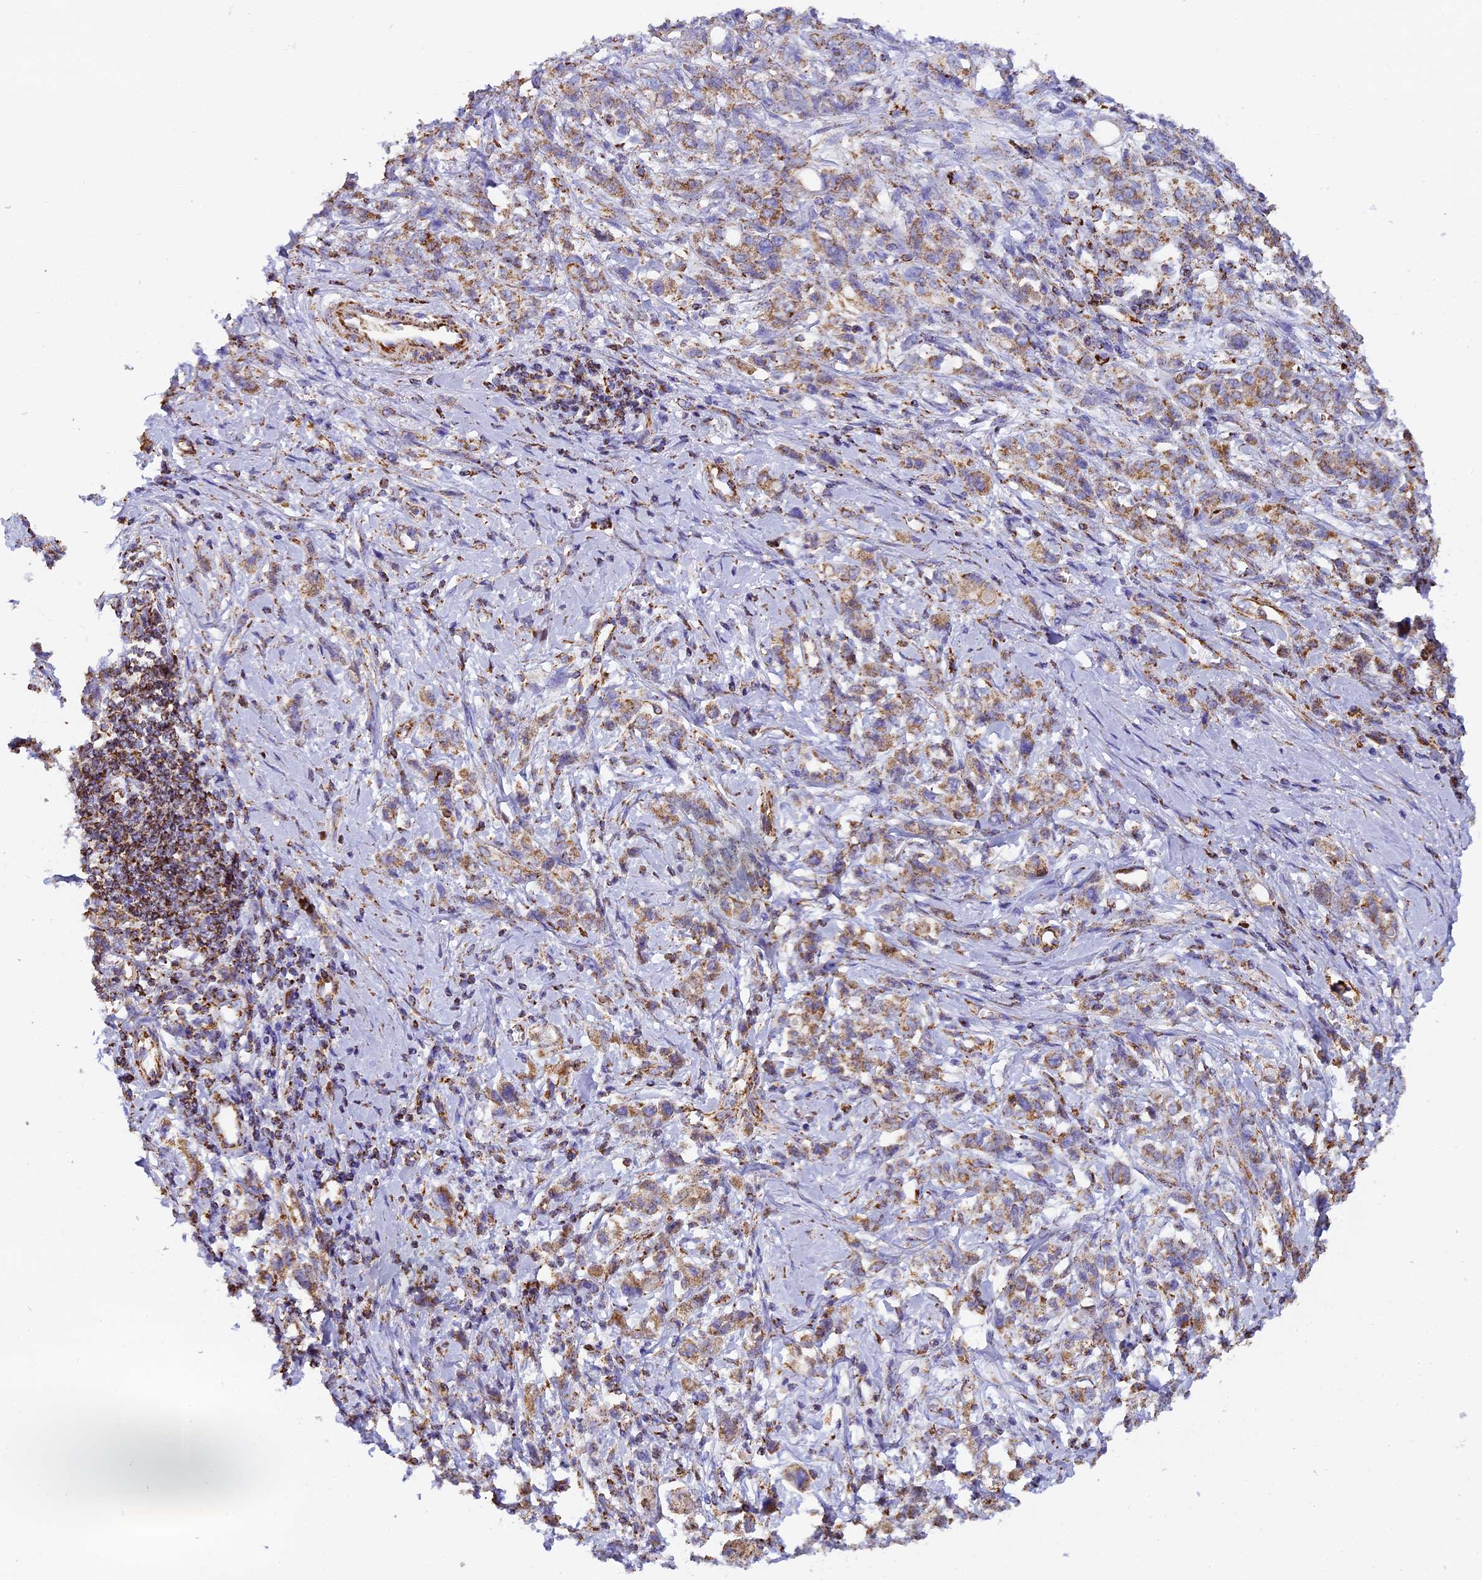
{"staining": {"intensity": "weak", "quantity": ">75%", "location": "cytoplasmic/membranous"}, "tissue": "stomach cancer", "cell_type": "Tumor cells", "image_type": "cancer", "snomed": [{"axis": "morphology", "description": "Adenocarcinoma, NOS"}, {"axis": "topography", "description": "Stomach"}], "caption": "The histopathology image displays staining of adenocarcinoma (stomach), revealing weak cytoplasmic/membranous protein staining (brown color) within tumor cells.", "gene": "STK17A", "patient": {"sex": "female", "age": 76}}